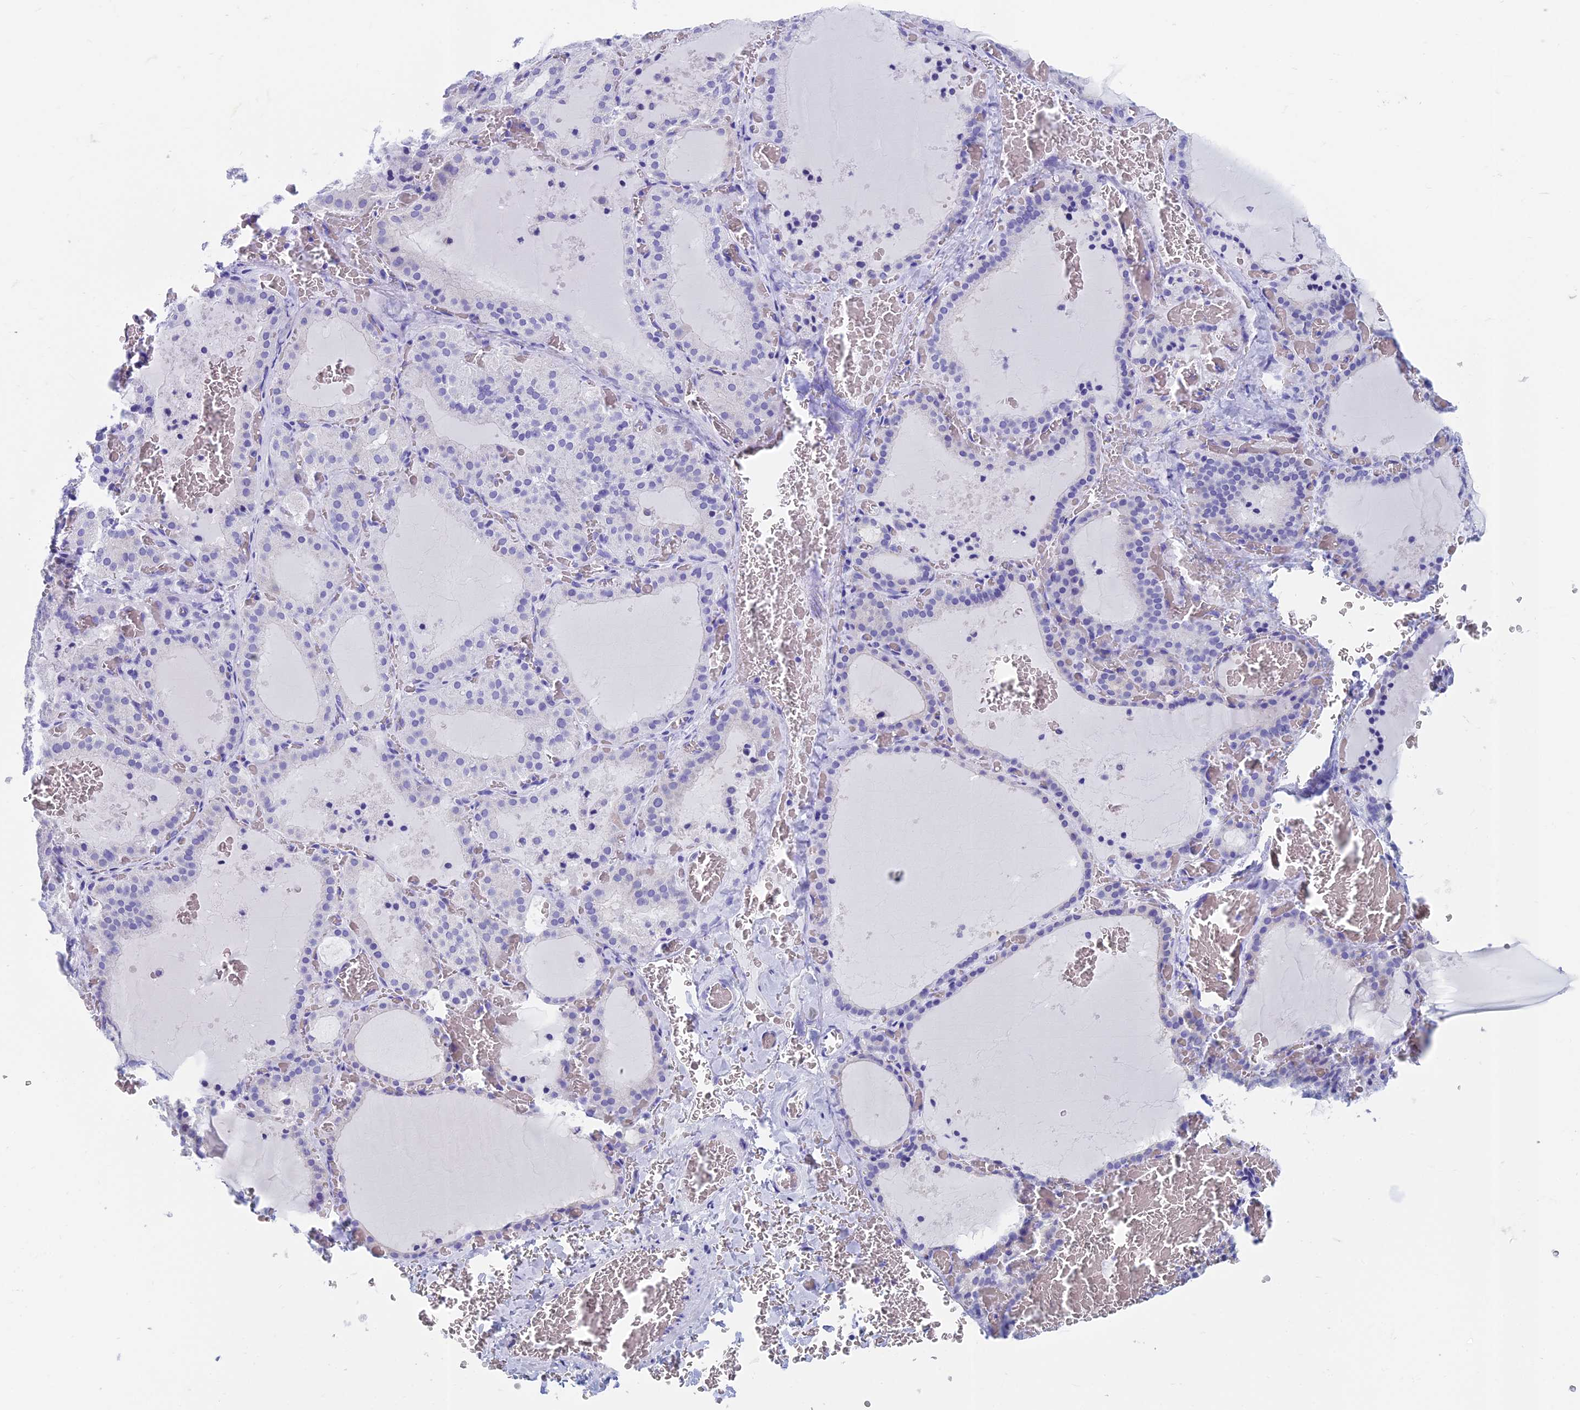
{"staining": {"intensity": "negative", "quantity": "none", "location": "none"}, "tissue": "thyroid gland", "cell_type": "Glandular cells", "image_type": "normal", "snomed": [{"axis": "morphology", "description": "Normal tissue, NOS"}, {"axis": "topography", "description": "Thyroid gland"}], "caption": "This is an immunohistochemistry (IHC) photomicrograph of normal human thyroid gland. There is no expression in glandular cells.", "gene": "CAPS", "patient": {"sex": "female", "age": 39}}